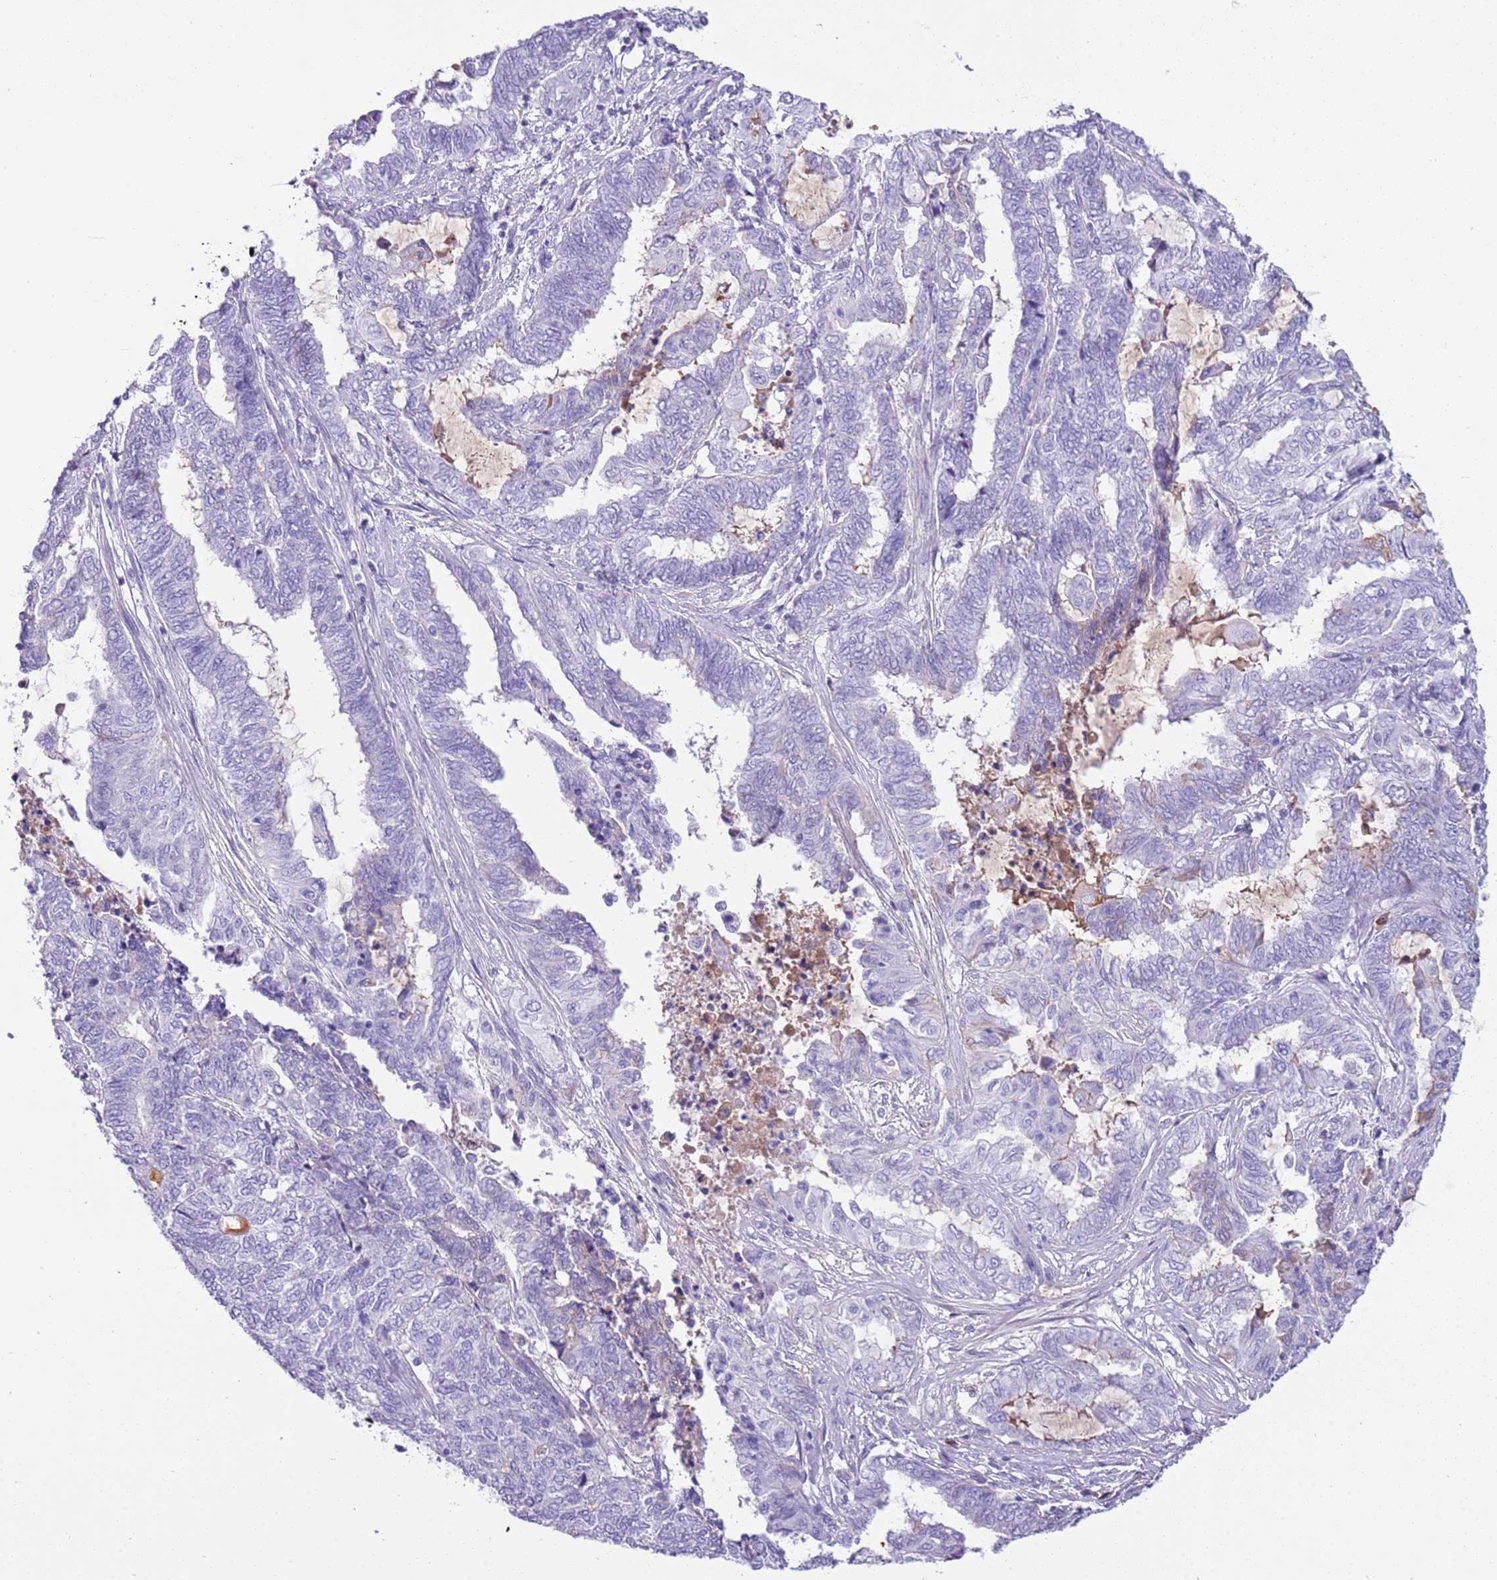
{"staining": {"intensity": "negative", "quantity": "none", "location": "none"}, "tissue": "endometrial cancer", "cell_type": "Tumor cells", "image_type": "cancer", "snomed": [{"axis": "morphology", "description": "Adenocarcinoma, NOS"}, {"axis": "topography", "description": "Uterus"}, {"axis": "topography", "description": "Endometrium"}], "caption": "Immunohistochemical staining of endometrial cancer (adenocarcinoma) demonstrates no significant positivity in tumor cells. The staining is performed using DAB brown chromogen with nuclei counter-stained in using hematoxylin.", "gene": "IGKV3D-11", "patient": {"sex": "female", "age": 70}}